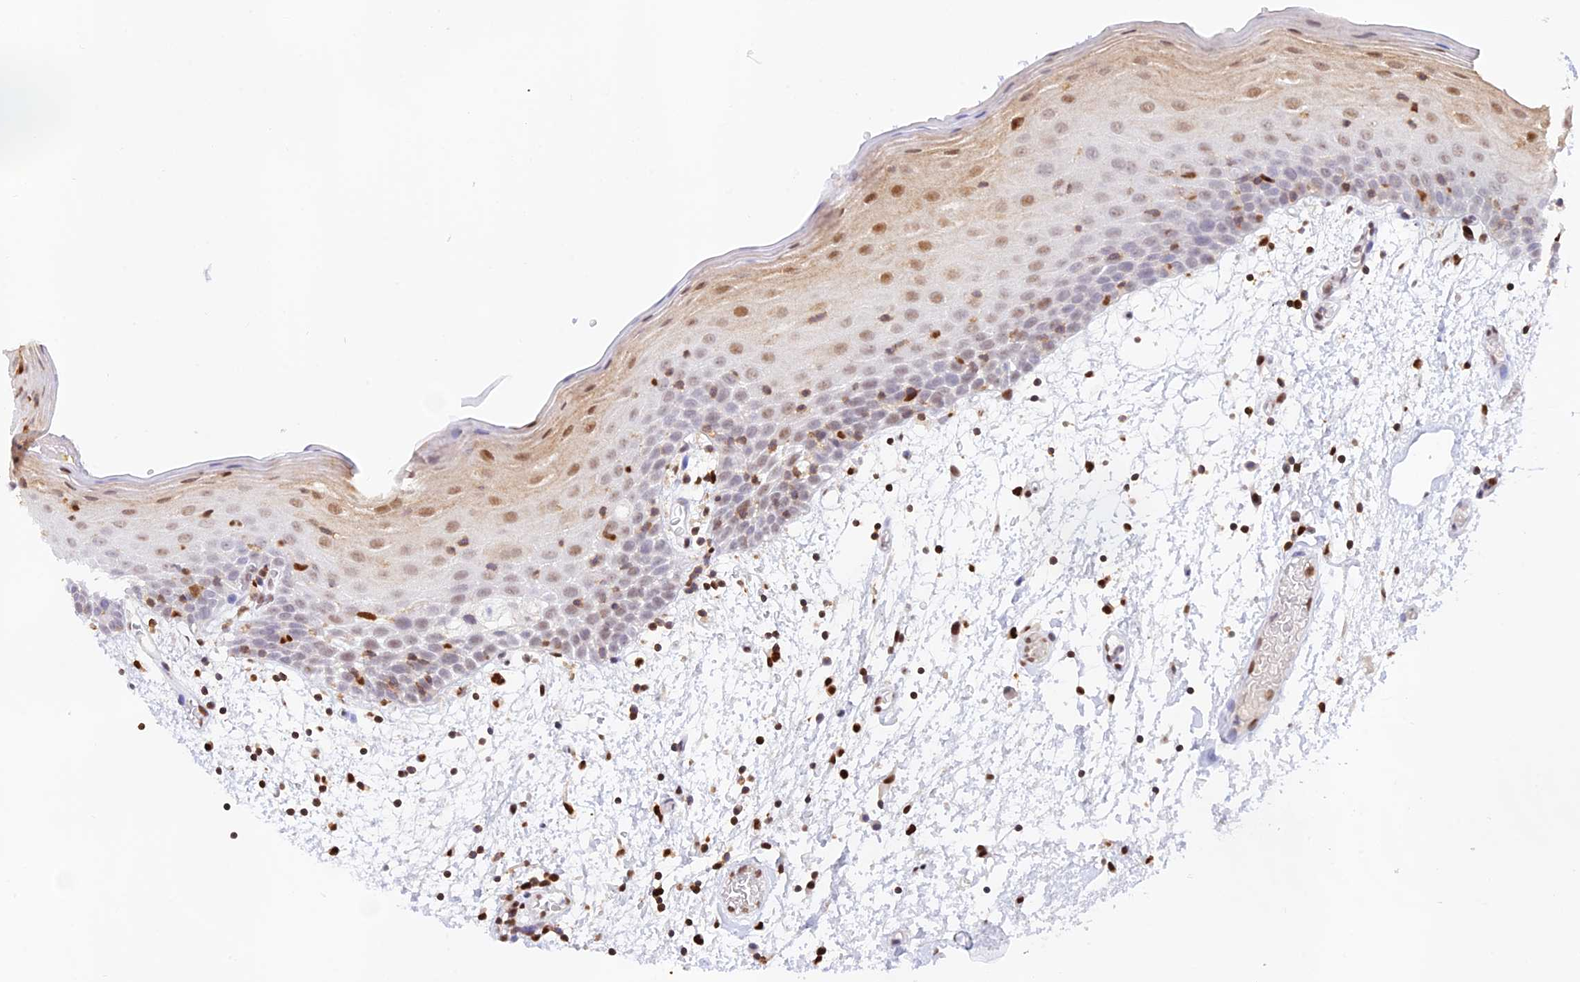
{"staining": {"intensity": "moderate", "quantity": "<25%", "location": "nuclear"}, "tissue": "oral mucosa", "cell_type": "Squamous epithelial cells", "image_type": "normal", "snomed": [{"axis": "morphology", "description": "Normal tissue, NOS"}, {"axis": "topography", "description": "Skeletal muscle"}, {"axis": "topography", "description": "Oral tissue"}, {"axis": "topography", "description": "Salivary gland"}, {"axis": "topography", "description": "Peripheral nerve tissue"}], "caption": "Brown immunohistochemical staining in unremarkable oral mucosa exhibits moderate nuclear expression in approximately <25% of squamous epithelial cells. (IHC, brightfield microscopy, high magnification).", "gene": "DENND1C", "patient": {"sex": "male", "age": 54}}